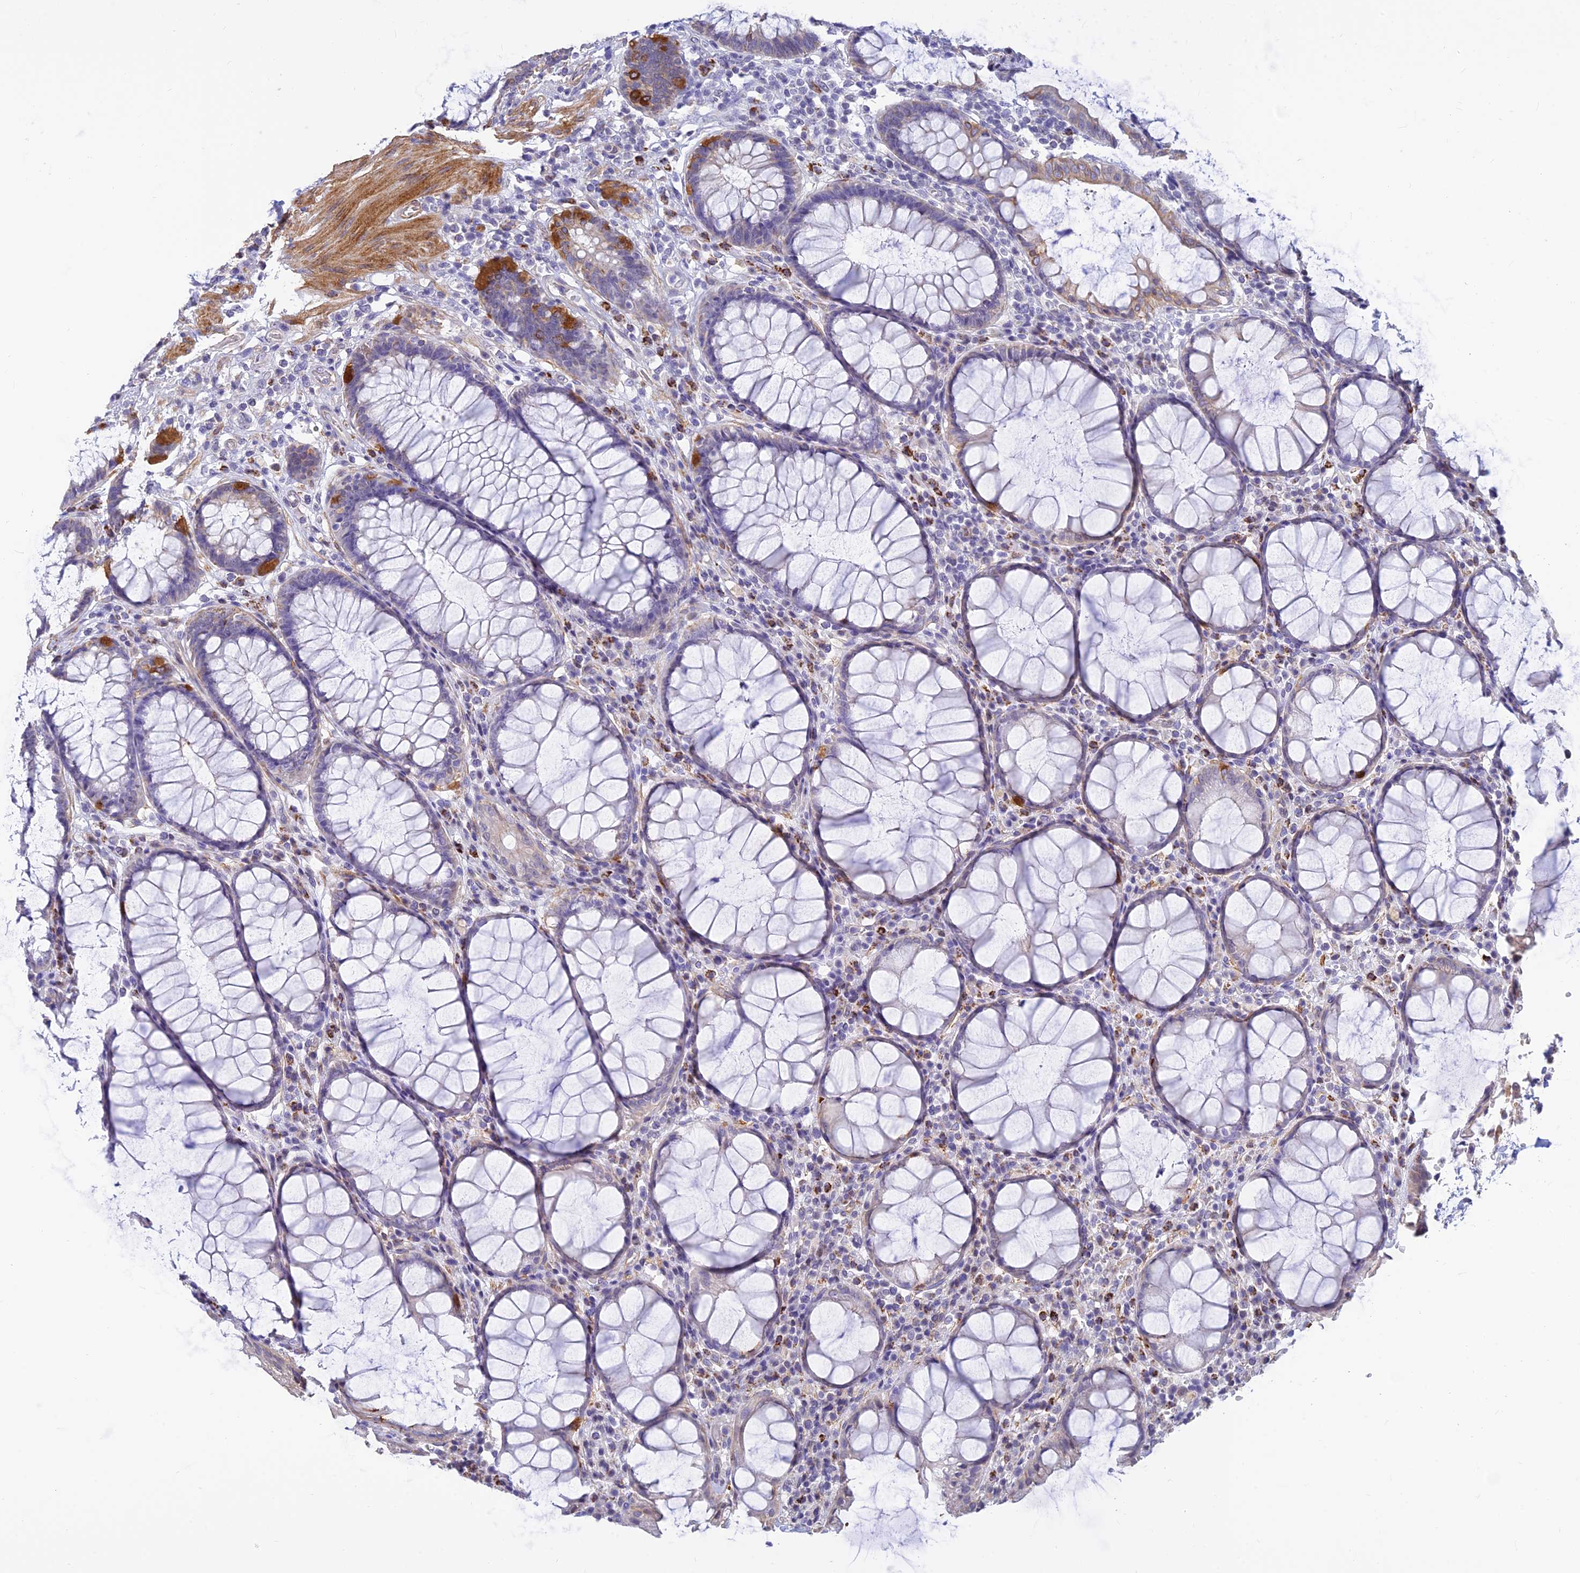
{"staining": {"intensity": "strong", "quantity": "<25%", "location": "cytoplasmic/membranous"}, "tissue": "rectum", "cell_type": "Glandular cells", "image_type": "normal", "snomed": [{"axis": "morphology", "description": "Normal tissue, NOS"}, {"axis": "topography", "description": "Rectum"}], "caption": "Immunohistochemical staining of benign human rectum shows strong cytoplasmic/membranous protein staining in about <25% of glandular cells.", "gene": "ALDH1L2", "patient": {"sex": "male", "age": 64}}